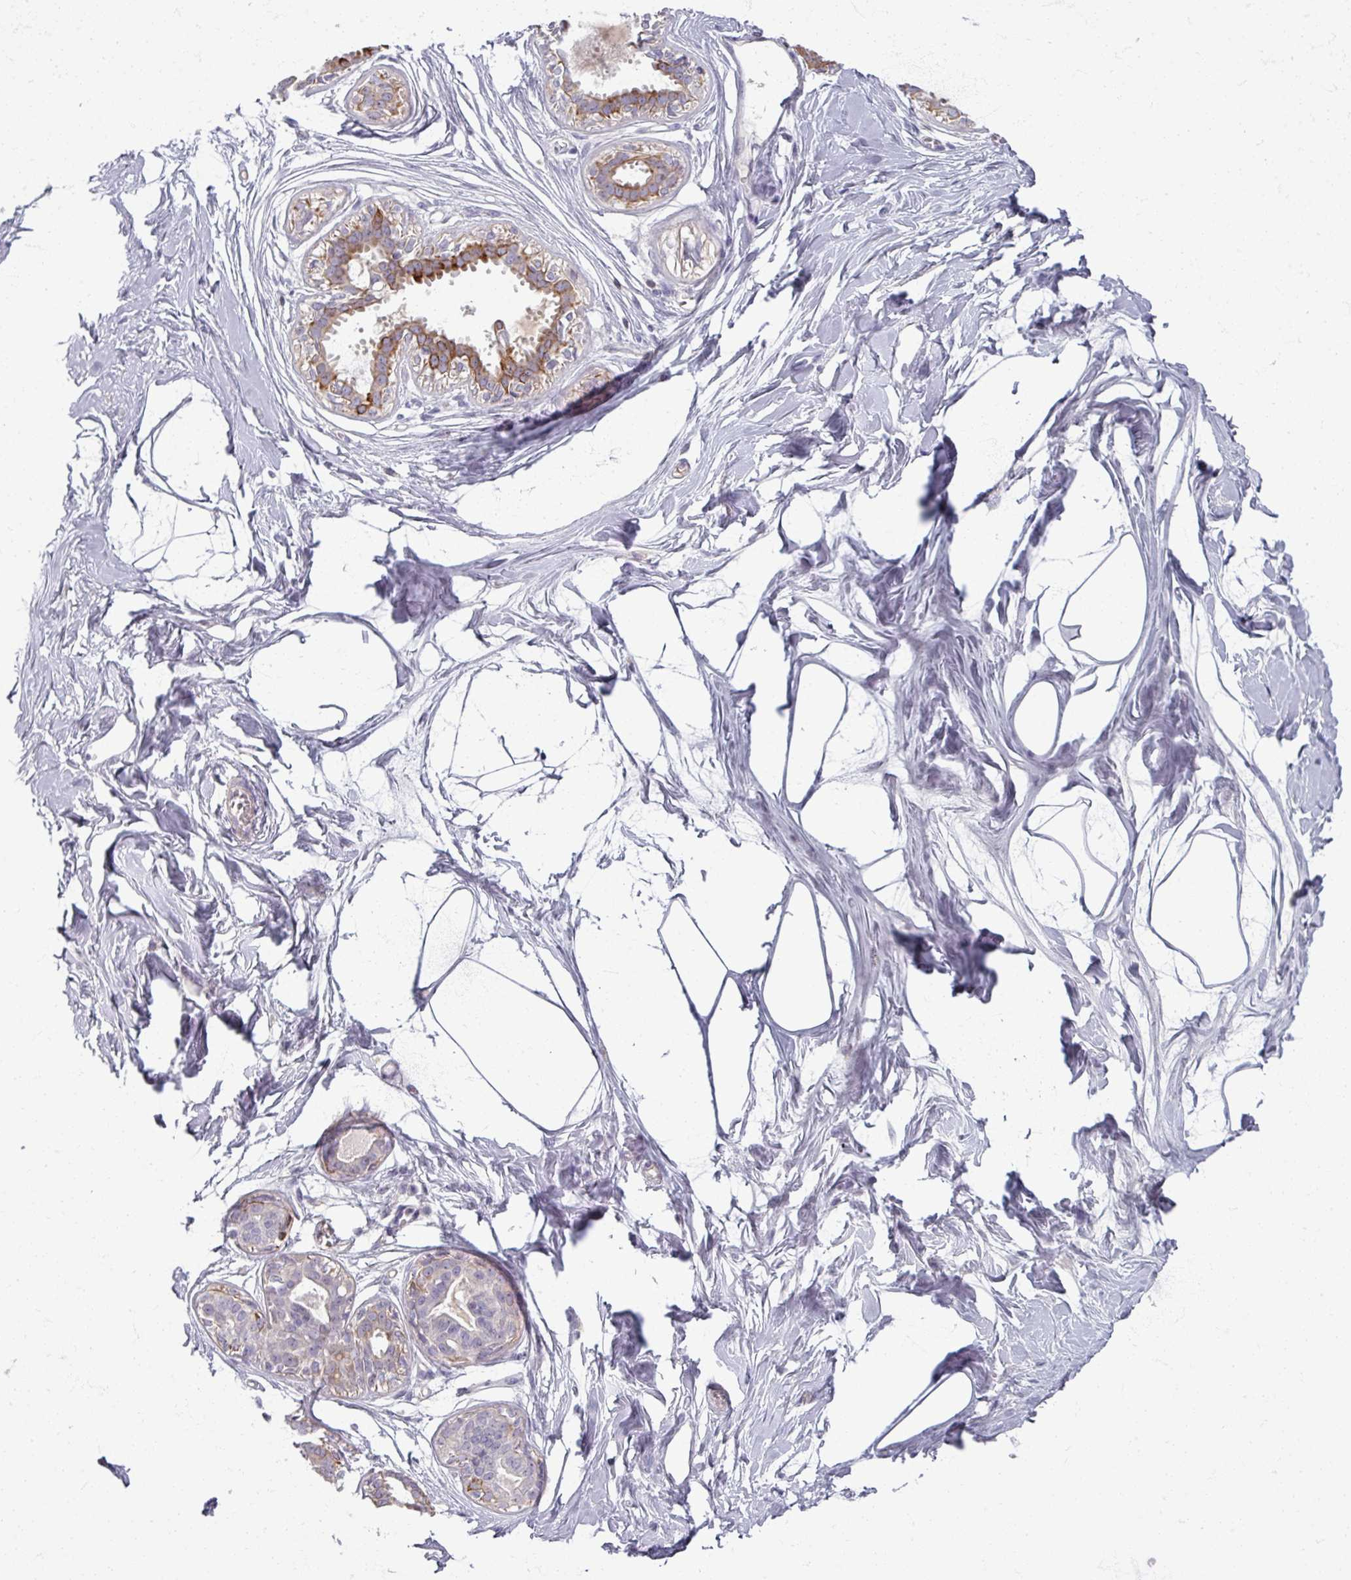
{"staining": {"intensity": "negative", "quantity": "none", "location": "none"}, "tissue": "breast", "cell_type": "Adipocytes", "image_type": "normal", "snomed": [{"axis": "morphology", "description": "Normal tissue, NOS"}, {"axis": "topography", "description": "Breast"}], "caption": "A histopathology image of human breast is negative for staining in adipocytes. (Stains: DAB immunohistochemistry (IHC) with hematoxylin counter stain, Microscopy: brightfield microscopy at high magnification).", "gene": "TTLL7", "patient": {"sex": "female", "age": 45}}